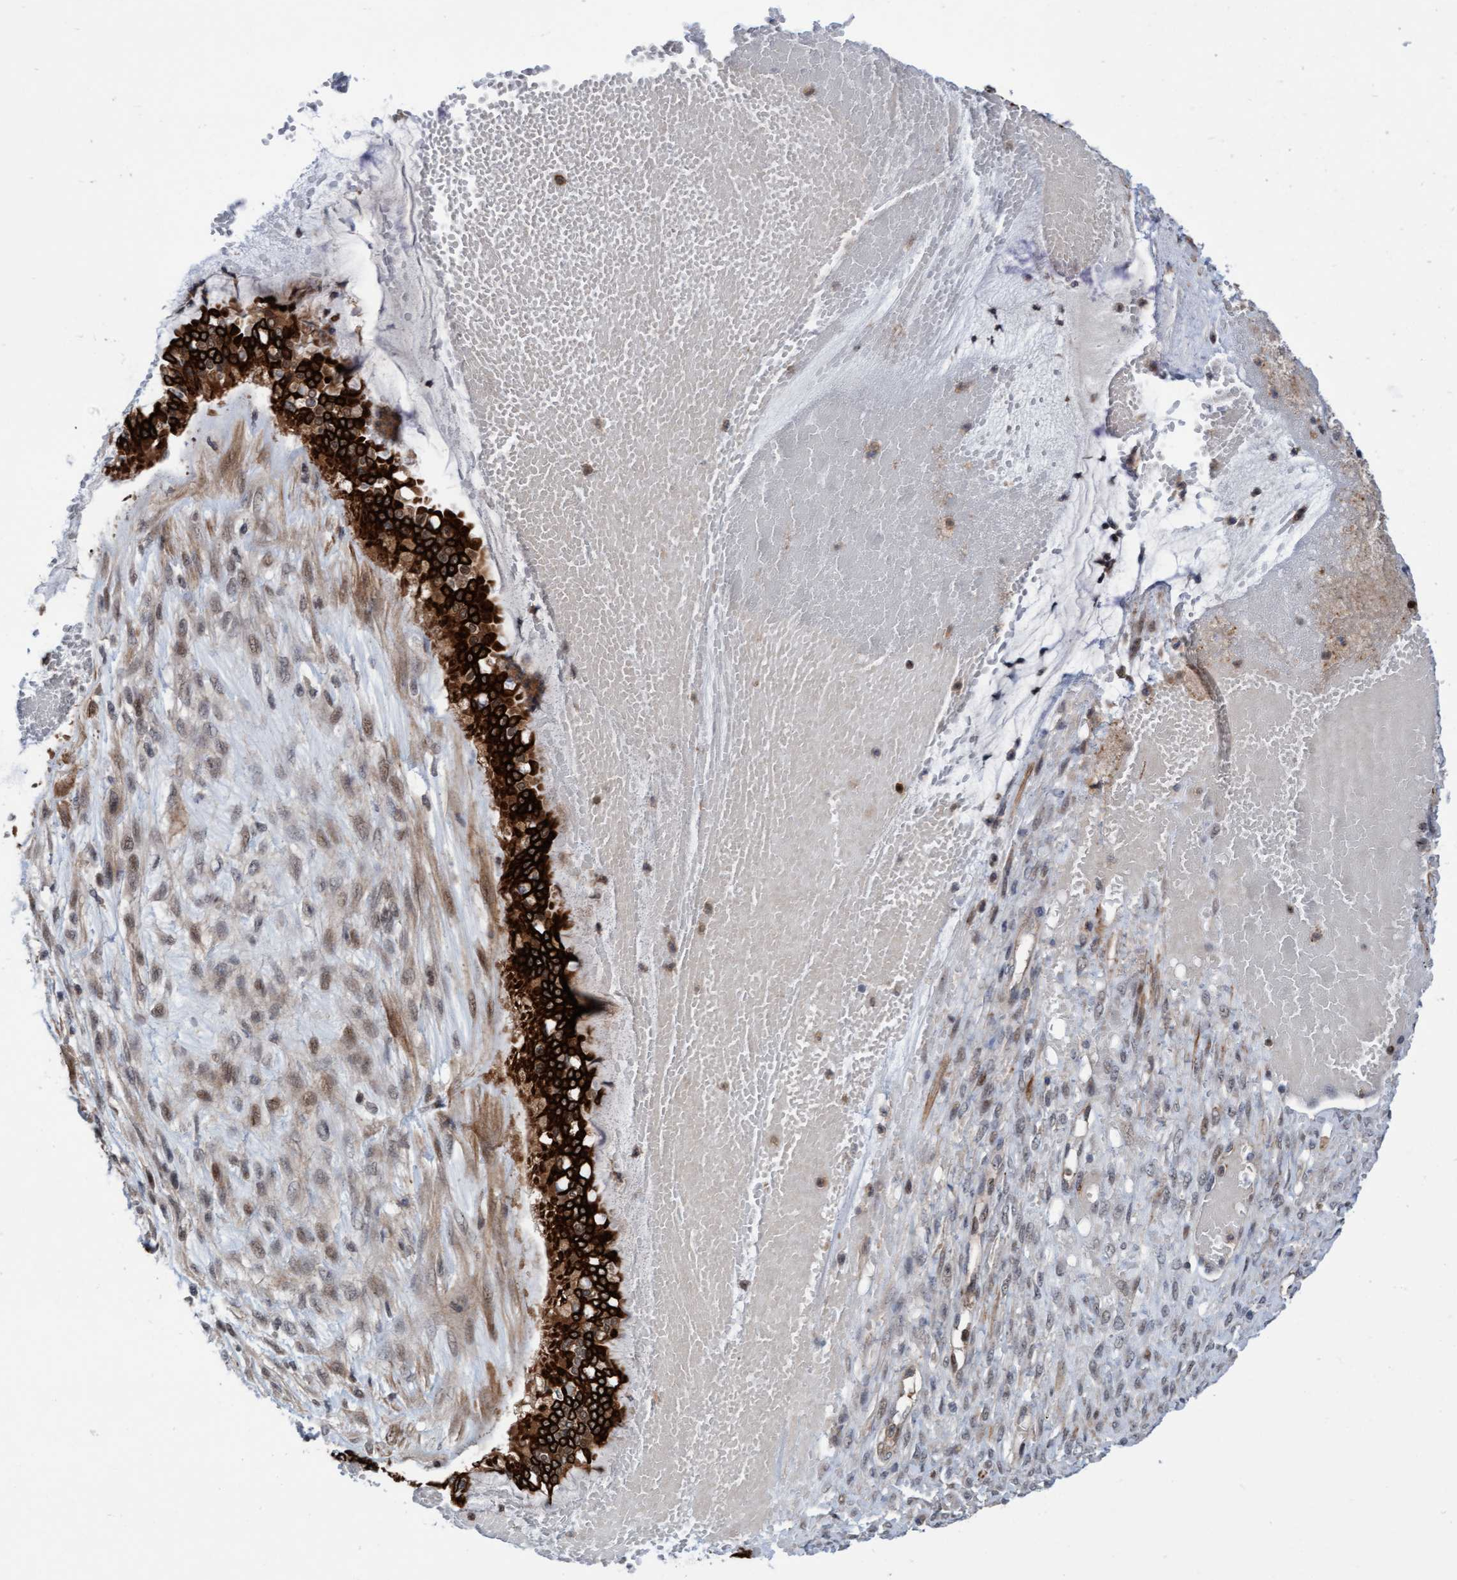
{"staining": {"intensity": "strong", "quantity": ">75%", "location": "cytoplasmic/membranous,nuclear"}, "tissue": "ovarian cancer", "cell_type": "Tumor cells", "image_type": "cancer", "snomed": [{"axis": "morphology", "description": "Cystadenocarcinoma, mucinous, NOS"}, {"axis": "topography", "description": "Ovary"}], "caption": "Immunohistochemistry (IHC) image of neoplastic tissue: human ovarian cancer stained using immunohistochemistry (IHC) demonstrates high levels of strong protein expression localized specifically in the cytoplasmic/membranous and nuclear of tumor cells, appearing as a cytoplasmic/membranous and nuclear brown color.", "gene": "RAP1GAP2", "patient": {"sex": "female", "age": 73}}